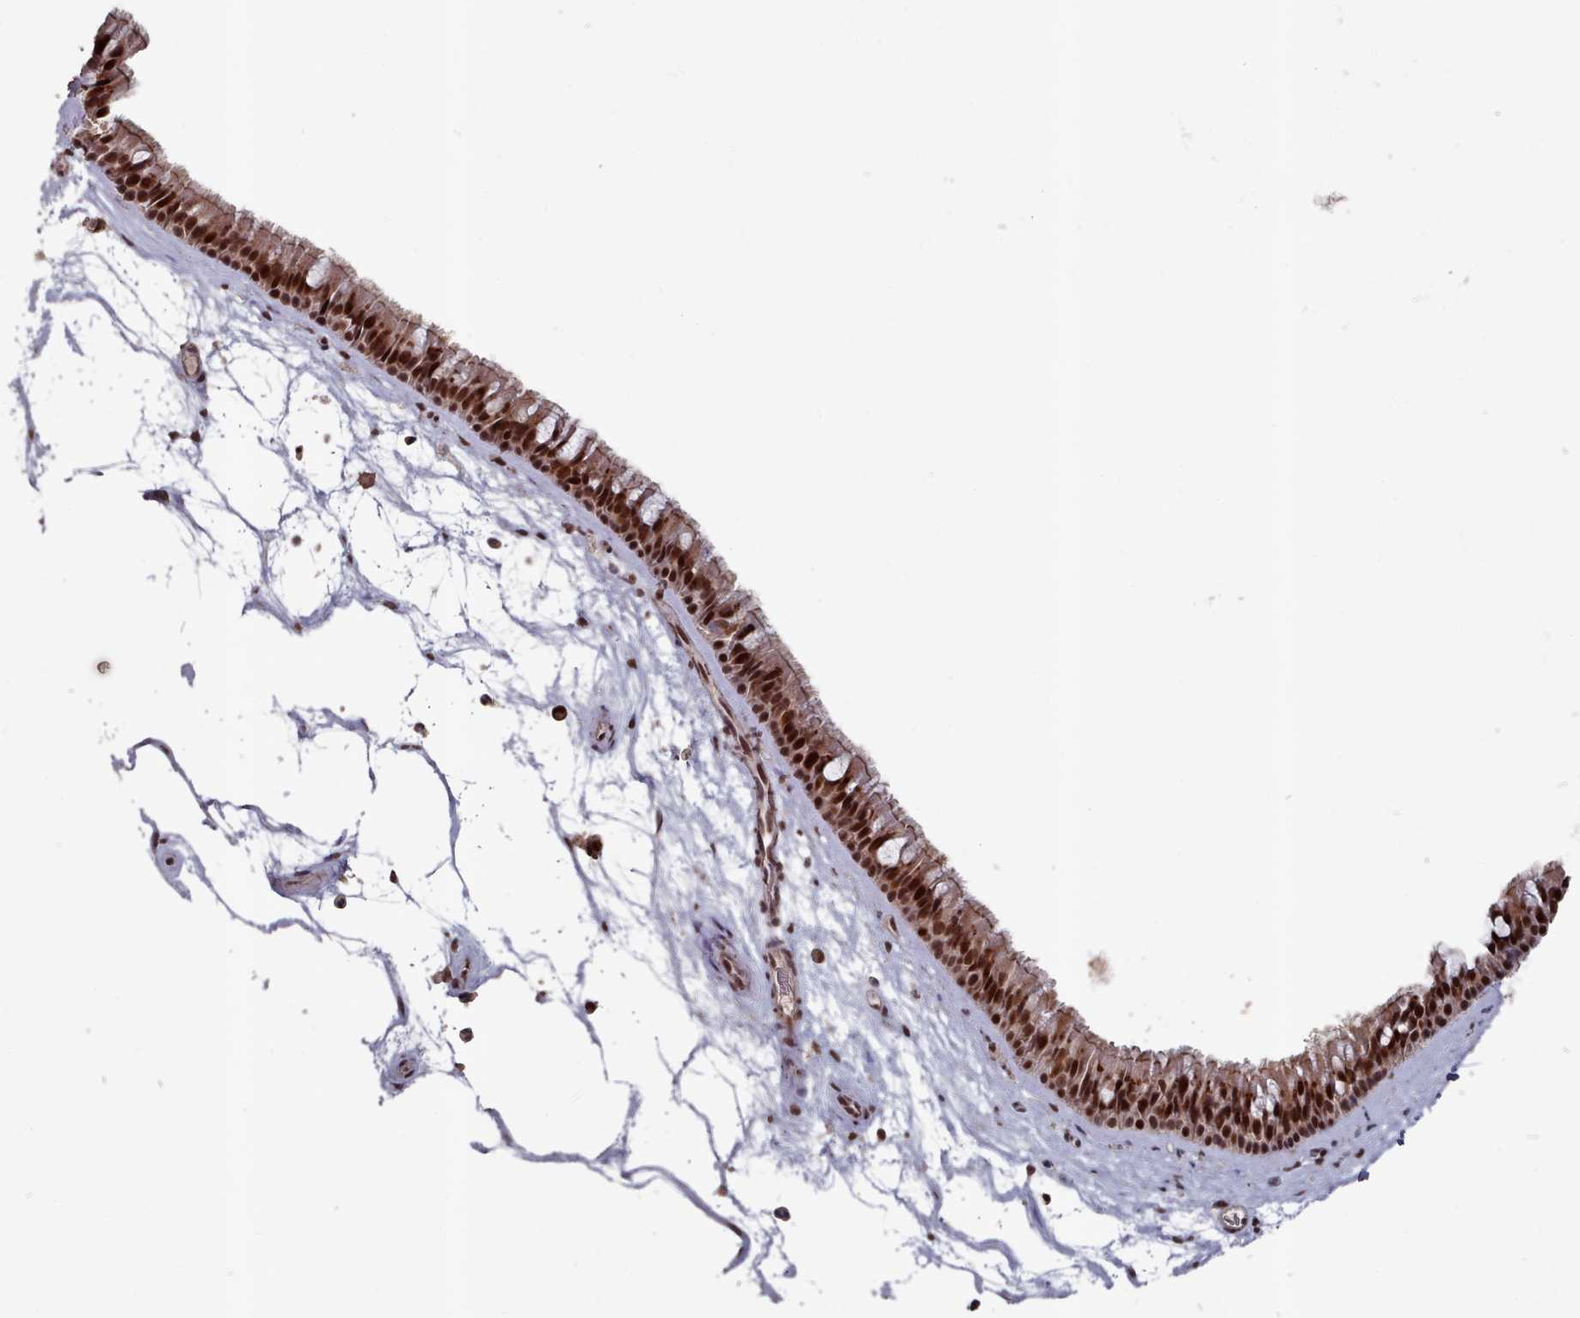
{"staining": {"intensity": "strong", "quantity": ">75%", "location": "cytoplasmic/membranous,nuclear"}, "tissue": "nasopharynx", "cell_type": "Respiratory epithelial cells", "image_type": "normal", "snomed": [{"axis": "morphology", "description": "Normal tissue, NOS"}, {"axis": "topography", "description": "Nasopharynx"}], "caption": "This is a photomicrograph of immunohistochemistry (IHC) staining of unremarkable nasopharynx, which shows strong staining in the cytoplasmic/membranous,nuclear of respiratory epithelial cells.", "gene": "PNRC2", "patient": {"sex": "male", "age": 64}}